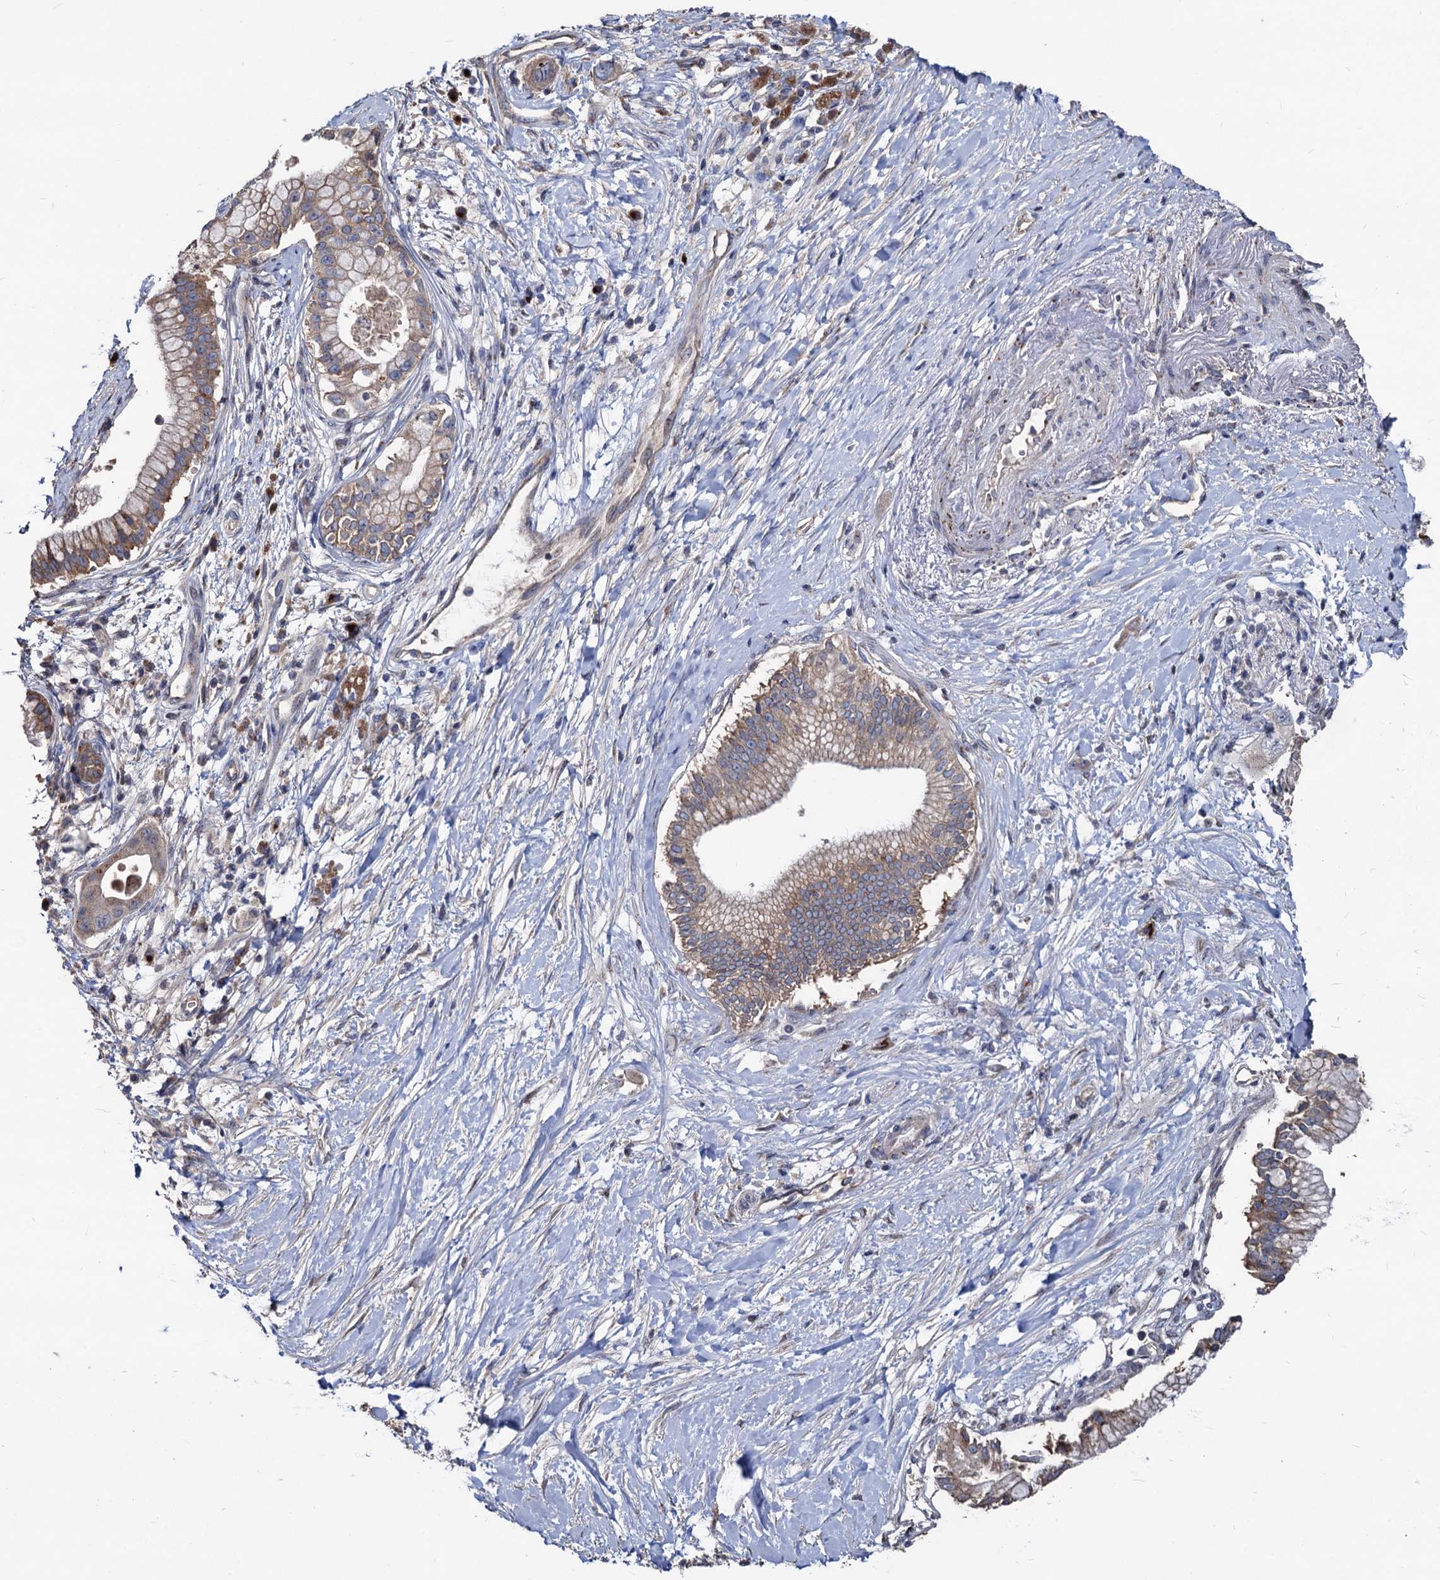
{"staining": {"intensity": "weak", "quantity": ">75%", "location": "cytoplasmic/membranous"}, "tissue": "pancreatic cancer", "cell_type": "Tumor cells", "image_type": "cancer", "snomed": [{"axis": "morphology", "description": "Adenocarcinoma, NOS"}, {"axis": "topography", "description": "Pancreas"}], "caption": "DAB immunohistochemical staining of human adenocarcinoma (pancreatic) exhibits weak cytoplasmic/membranous protein positivity in approximately >75% of tumor cells.", "gene": "SMAGP", "patient": {"sex": "male", "age": 68}}